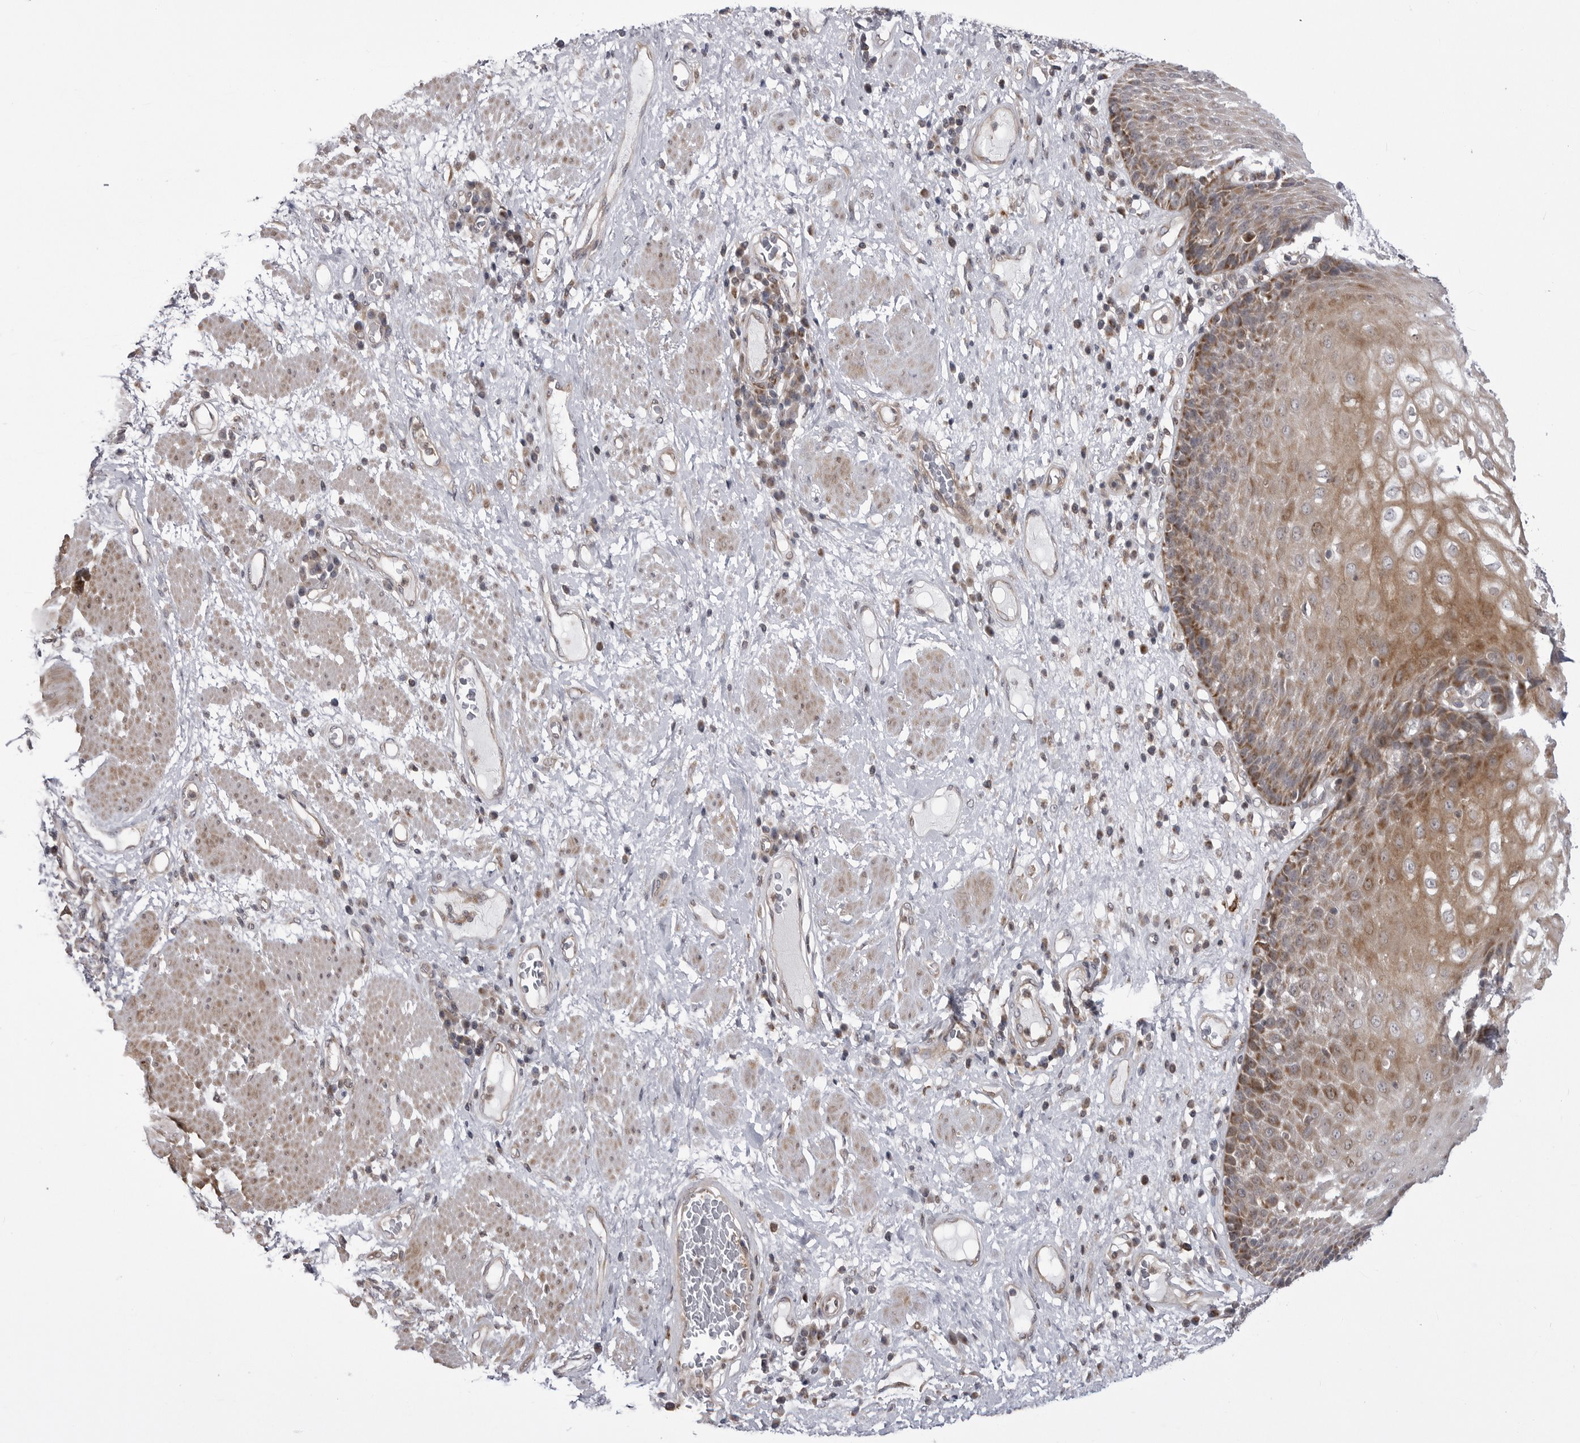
{"staining": {"intensity": "moderate", "quantity": "25%-75%", "location": "cytoplasmic/membranous"}, "tissue": "esophagus", "cell_type": "Squamous epithelial cells", "image_type": "normal", "snomed": [{"axis": "morphology", "description": "Normal tissue, NOS"}, {"axis": "morphology", "description": "Adenocarcinoma, NOS"}, {"axis": "topography", "description": "Esophagus"}], "caption": "Esophagus stained with DAB (3,3'-diaminobenzidine) immunohistochemistry (IHC) demonstrates medium levels of moderate cytoplasmic/membranous positivity in about 25%-75% of squamous epithelial cells.", "gene": "CCDC18", "patient": {"sex": "male", "age": 62}}